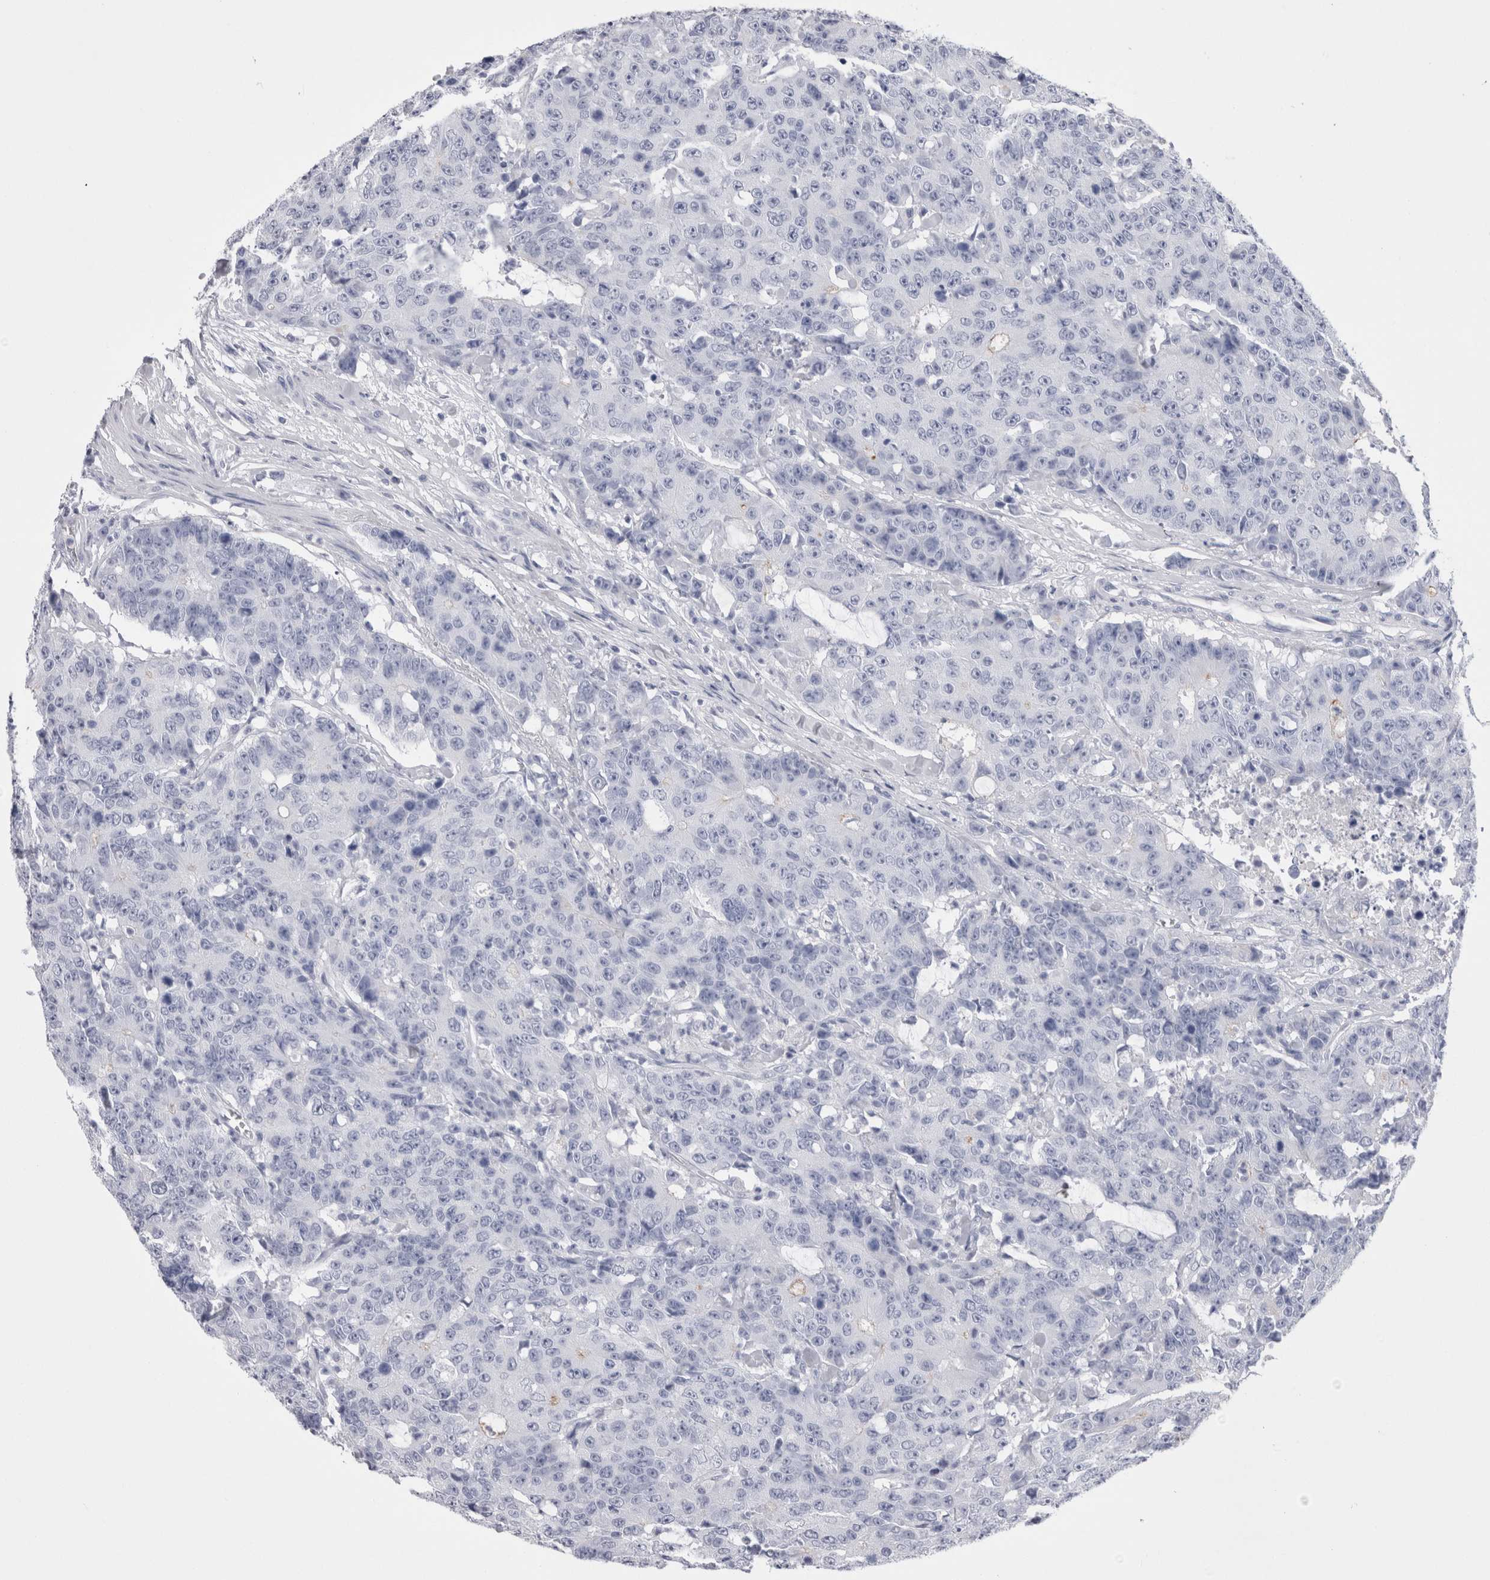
{"staining": {"intensity": "negative", "quantity": "none", "location": "none"}, "tissue": "colorectal cancer", "cell_type": "Tumor cells", "image_type": "cancer", "snomed": [{"axis": "morphology", "description": "Adenocarcinoma, NOS"}, {"axis": "topography", "description": "Colon"}], "caption": "This micrograph is of adenocarcinoma (colorectal) stained with immunohistochemistry to label a protein in brown with the nuclei are counter-stained blue. There is no staining in tumor cells. (DAB (3,3'-diaminobenzidine) immunohistochemistry, high magnification).", "gene": "CDHR5", "patient": {"sex": "female", "age": 86}}